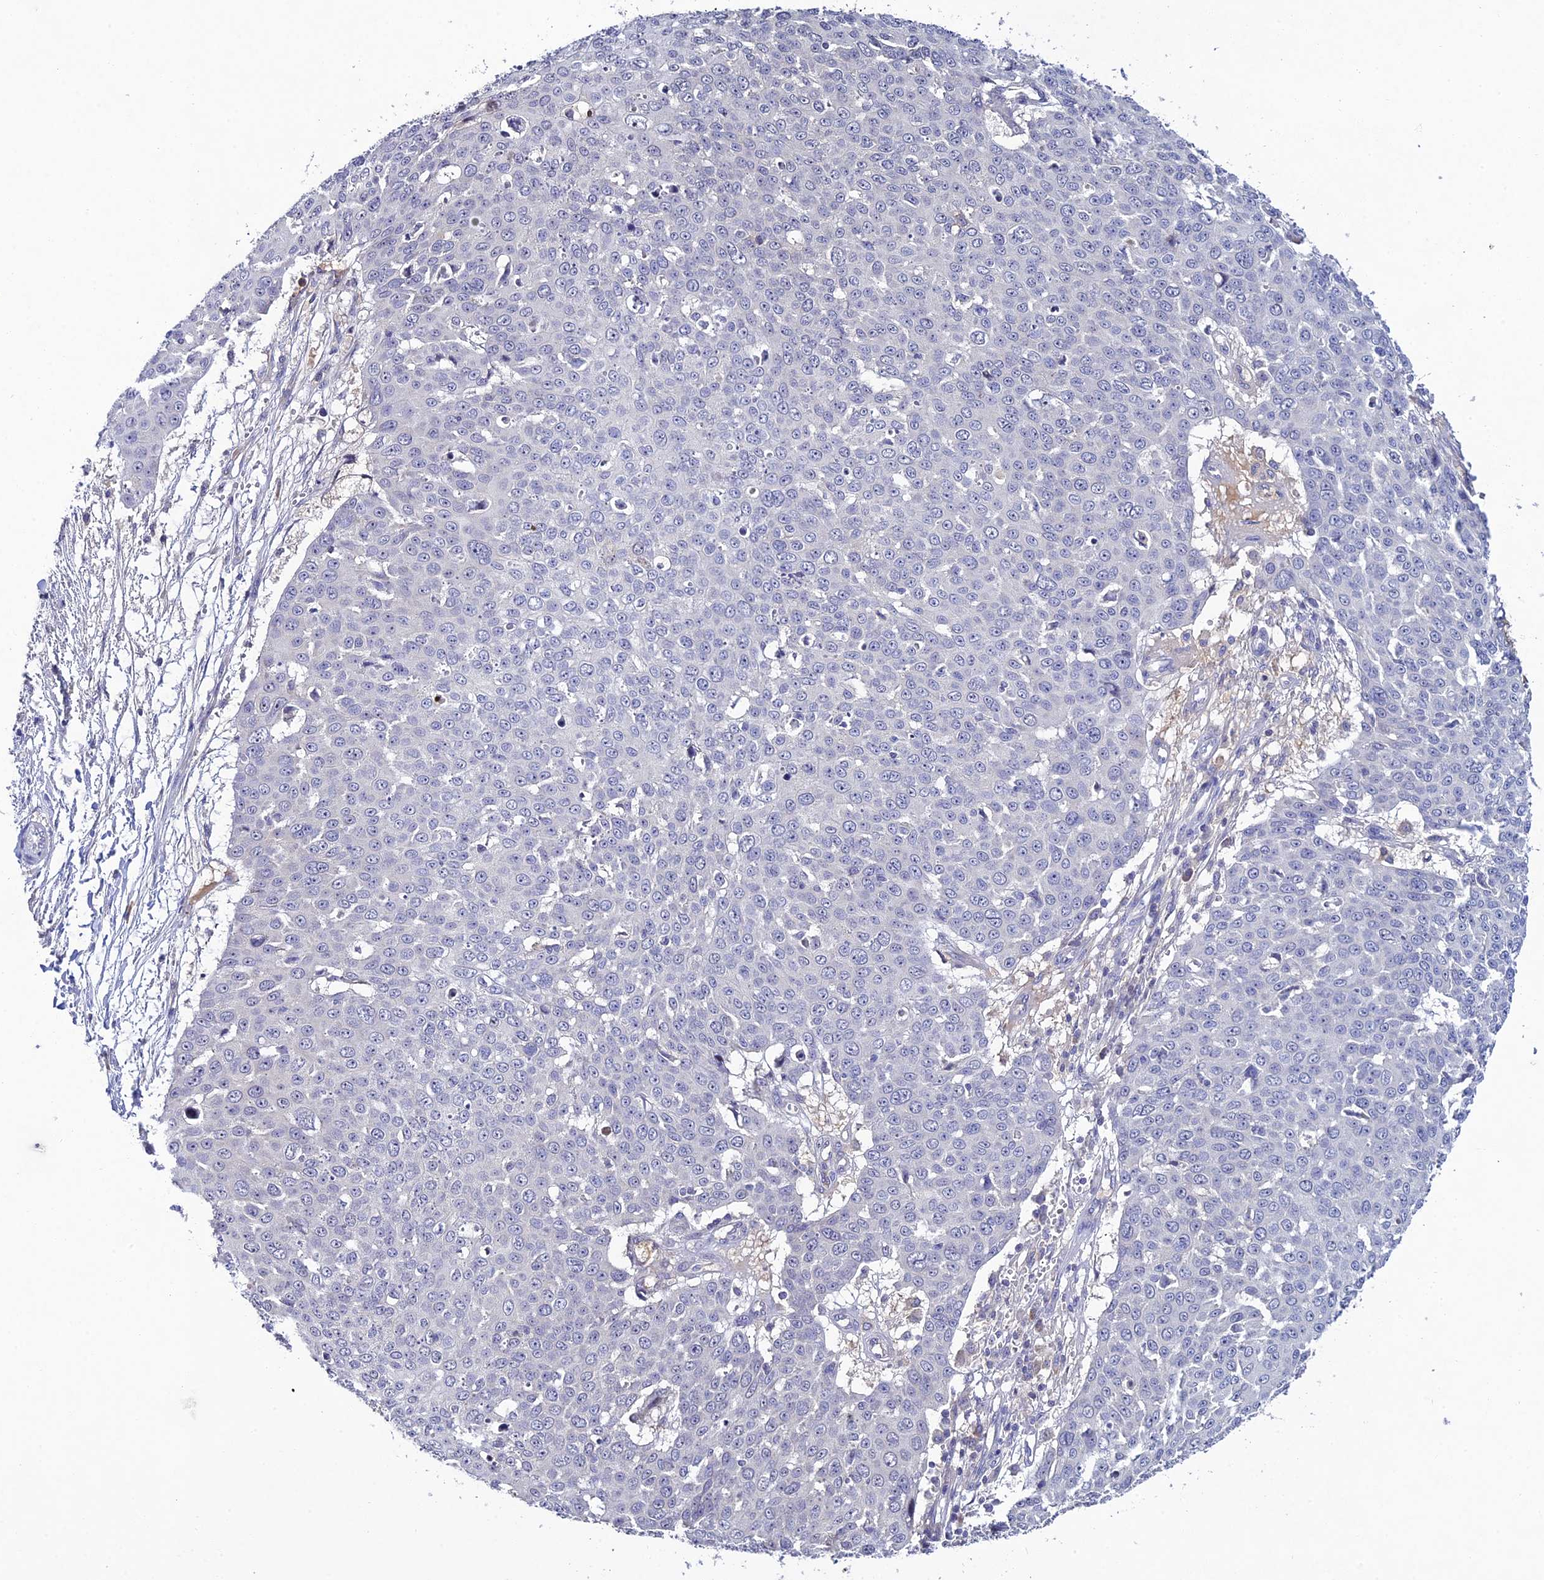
{"staining": {"intensity": "negative", "quantity": "none", "location": "none"}, "tissue": "skin cancer", "cell_type": "Tumor cells", "image_type": "cancer", "snomed": [{"axis": "morphology", "description": "Squamous cell carcinoma, NOS"}, {"axis": "topography", "description": "Skin"}], "caption": "This image is of skin squamous cell carcinoma stained with immunohistochemistry (IHC) to label a protein in brown with the nuclei are counter-stained blue. There is no expression in tumor cells.", "gene": "CHST5", "patient": {"sex": "male", "age": 71}}